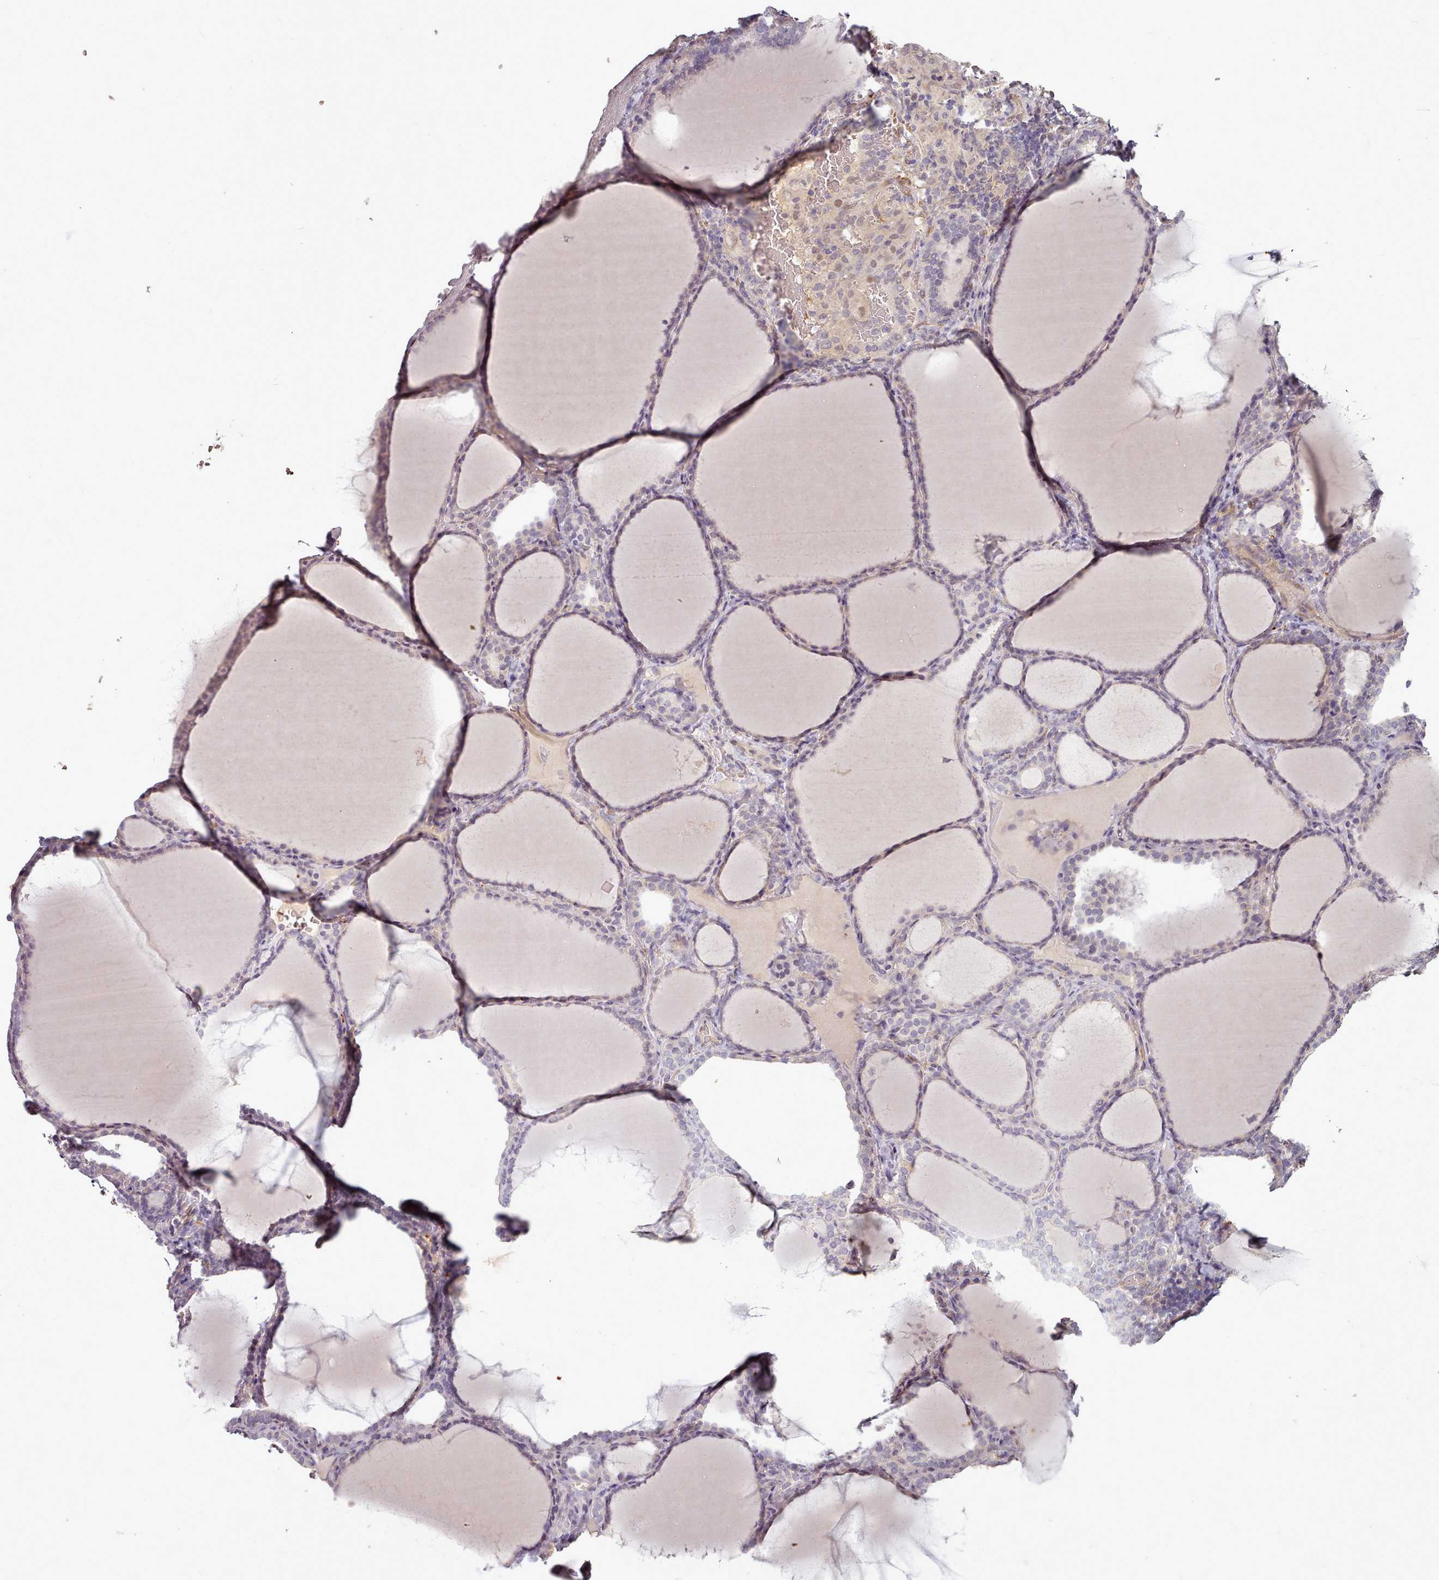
{"staining": {"intensity": "weak", "quantity": "<25%", "location": "cytoplasmic/membranous,nuclear"}, "tissue": "thyroid gland", "cell_type": "Glandular cells", "image_type": "normal", "snomed": [{"axis": "morphology", "description": "Normal tissue, NOS"}, {"axis": "topography", "description": "Thyroid gland"}], "caption": "Photomicrograph shows no significant protein staining in glandular cells of normal thyroid gland.", "gene": "C1QTNF5", "patient": {"sex": "female", "age": 39}}